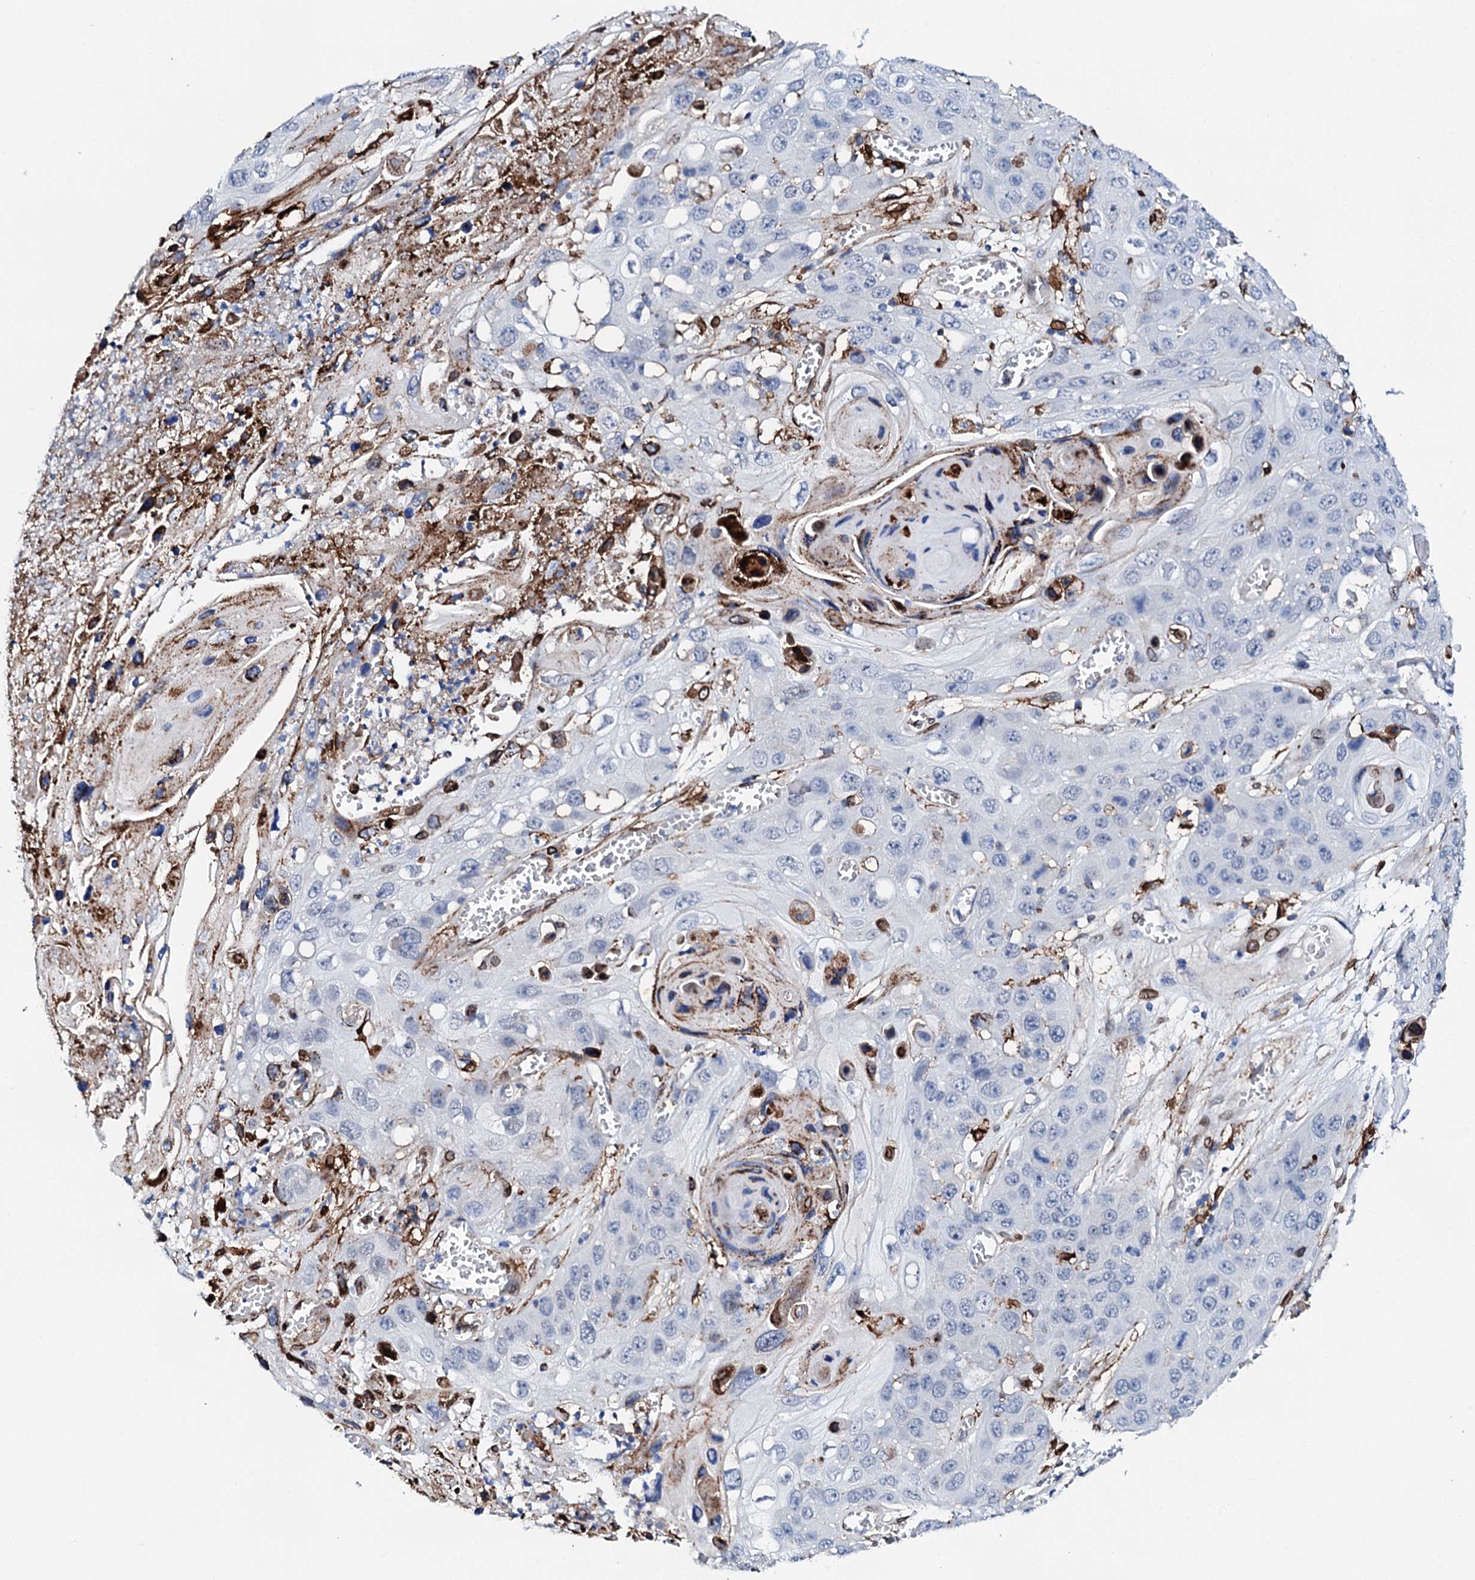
{"staining": {"intensity": "negative", "quantity": "none", "location": "none"}, "tissue": "skin cancer", "cell_type": "Tumor cells", "image_type": "cancer", "snomed": [{"axis": "morphology", "description": "Squamous cell carcinoma, NOS"}, {"axis": "topography", "description": "Skin"}], "caption": "Immunohistochemistry (IHC) histopathology image of neoplastic tissue: squamous cell carcinoma (skin) stained with DAB (3,3'-diaminobenzidine) reveals no significant protein expression in tumor cells. Nuclei are stained in blue.", "gene": "MED13L", "patient": {"sex": "male", "age": 55}}